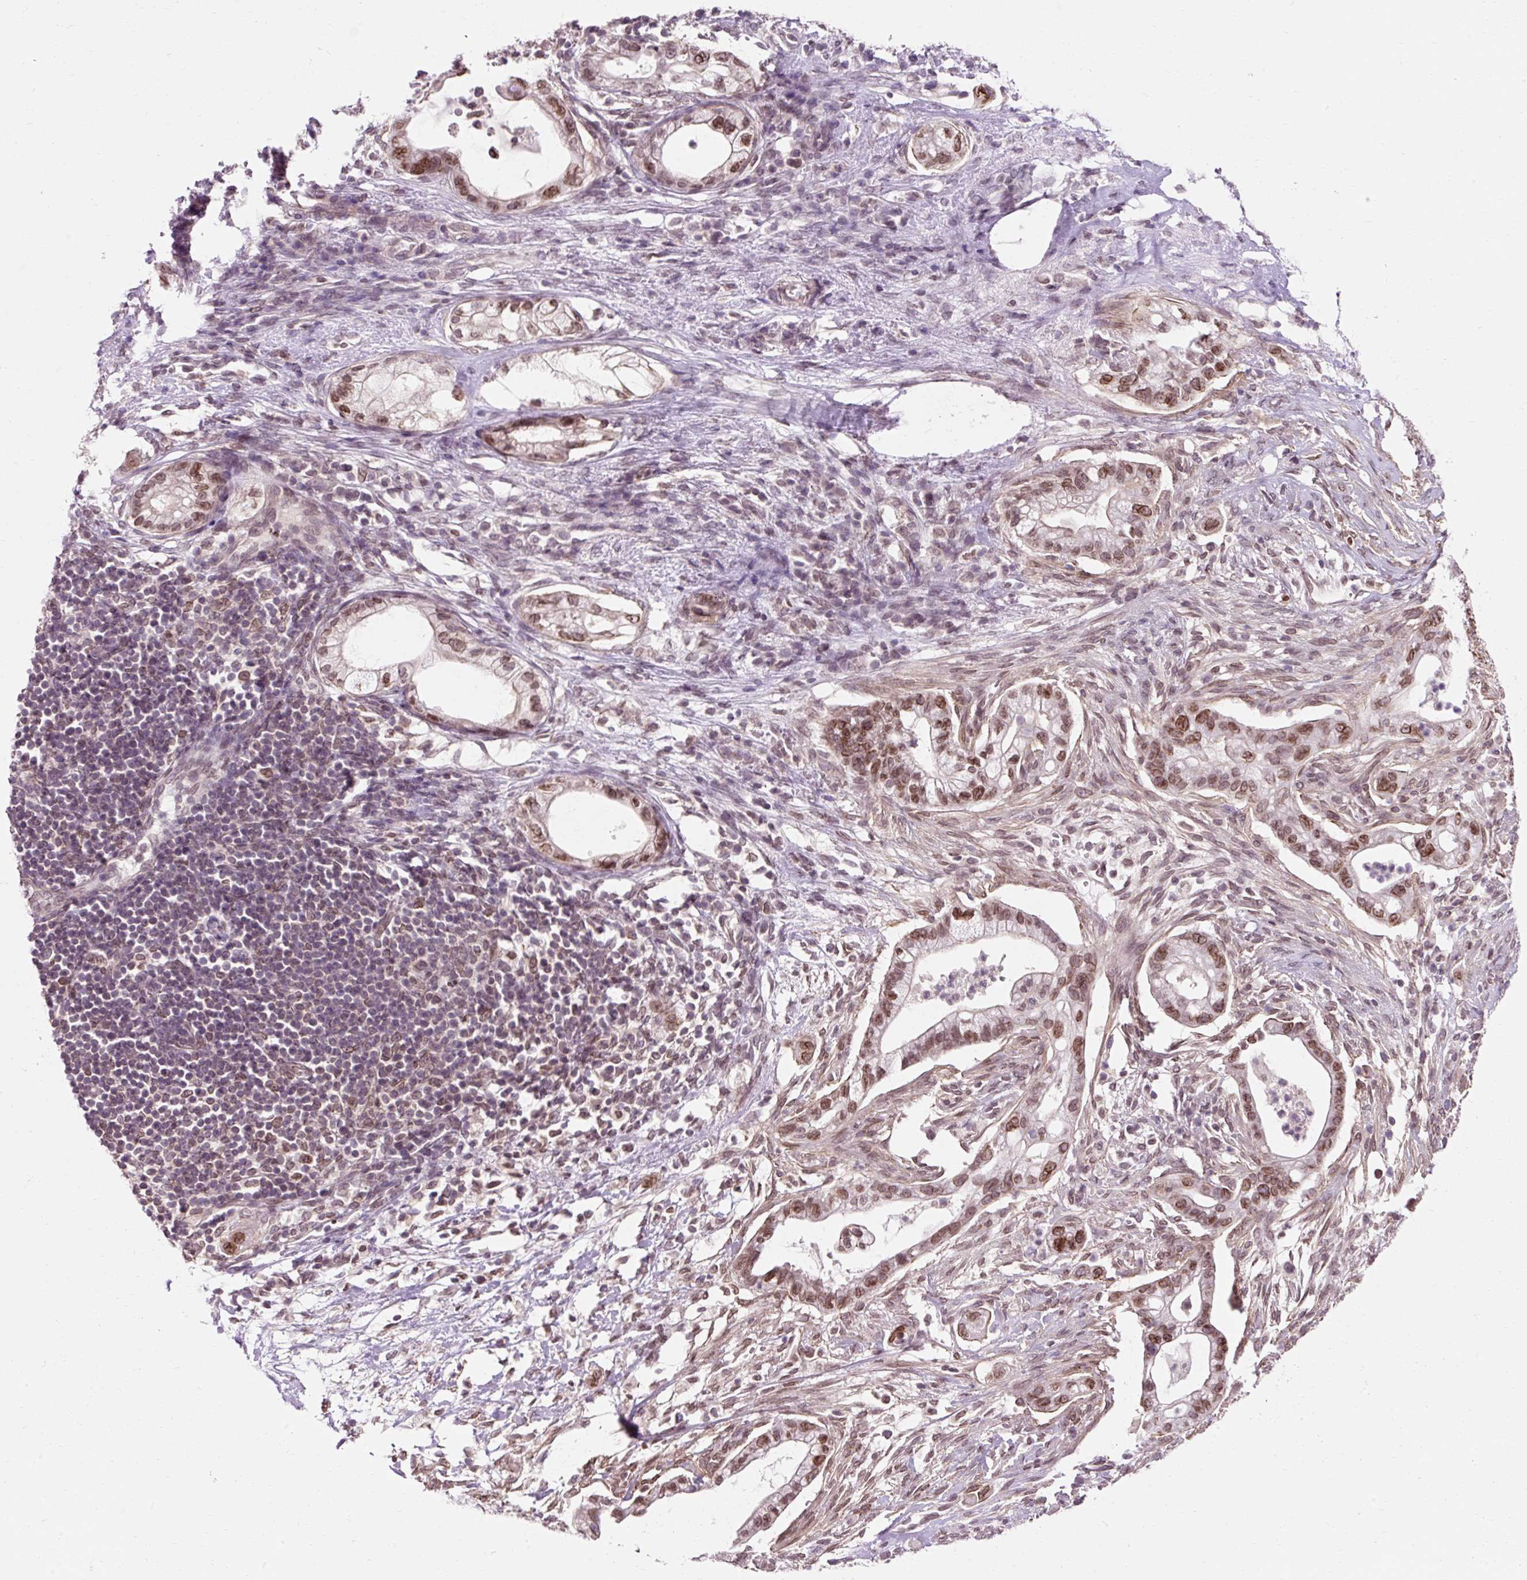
{"staining": {"intensity": "moderate", "quantity": ">75%", "location": "cytoplasmic/membranous,nuclear"}, "tissue": "pancreatic cancer", "cell_type": "Tumor cells", "image_type": "cancer", "snomed": [{"axis": "morphology", "description": "Adenocarcinoma, NOS"}, {"axis": "topography", "description": "Pancreas"}], "caption": "Immunohistochemical staining of pancreatic adenocarcinoma reveals moderate cytoplasmic/membranous and nuclear protein expression in approximately >75% of tumor cells. The protein is stained brown, and the nuclei are stained in blue (DAB IHC with brightfield microscopy, high magnification).", "gene": "ZNF610", "patient": {"sex": "male", "age": 44}}